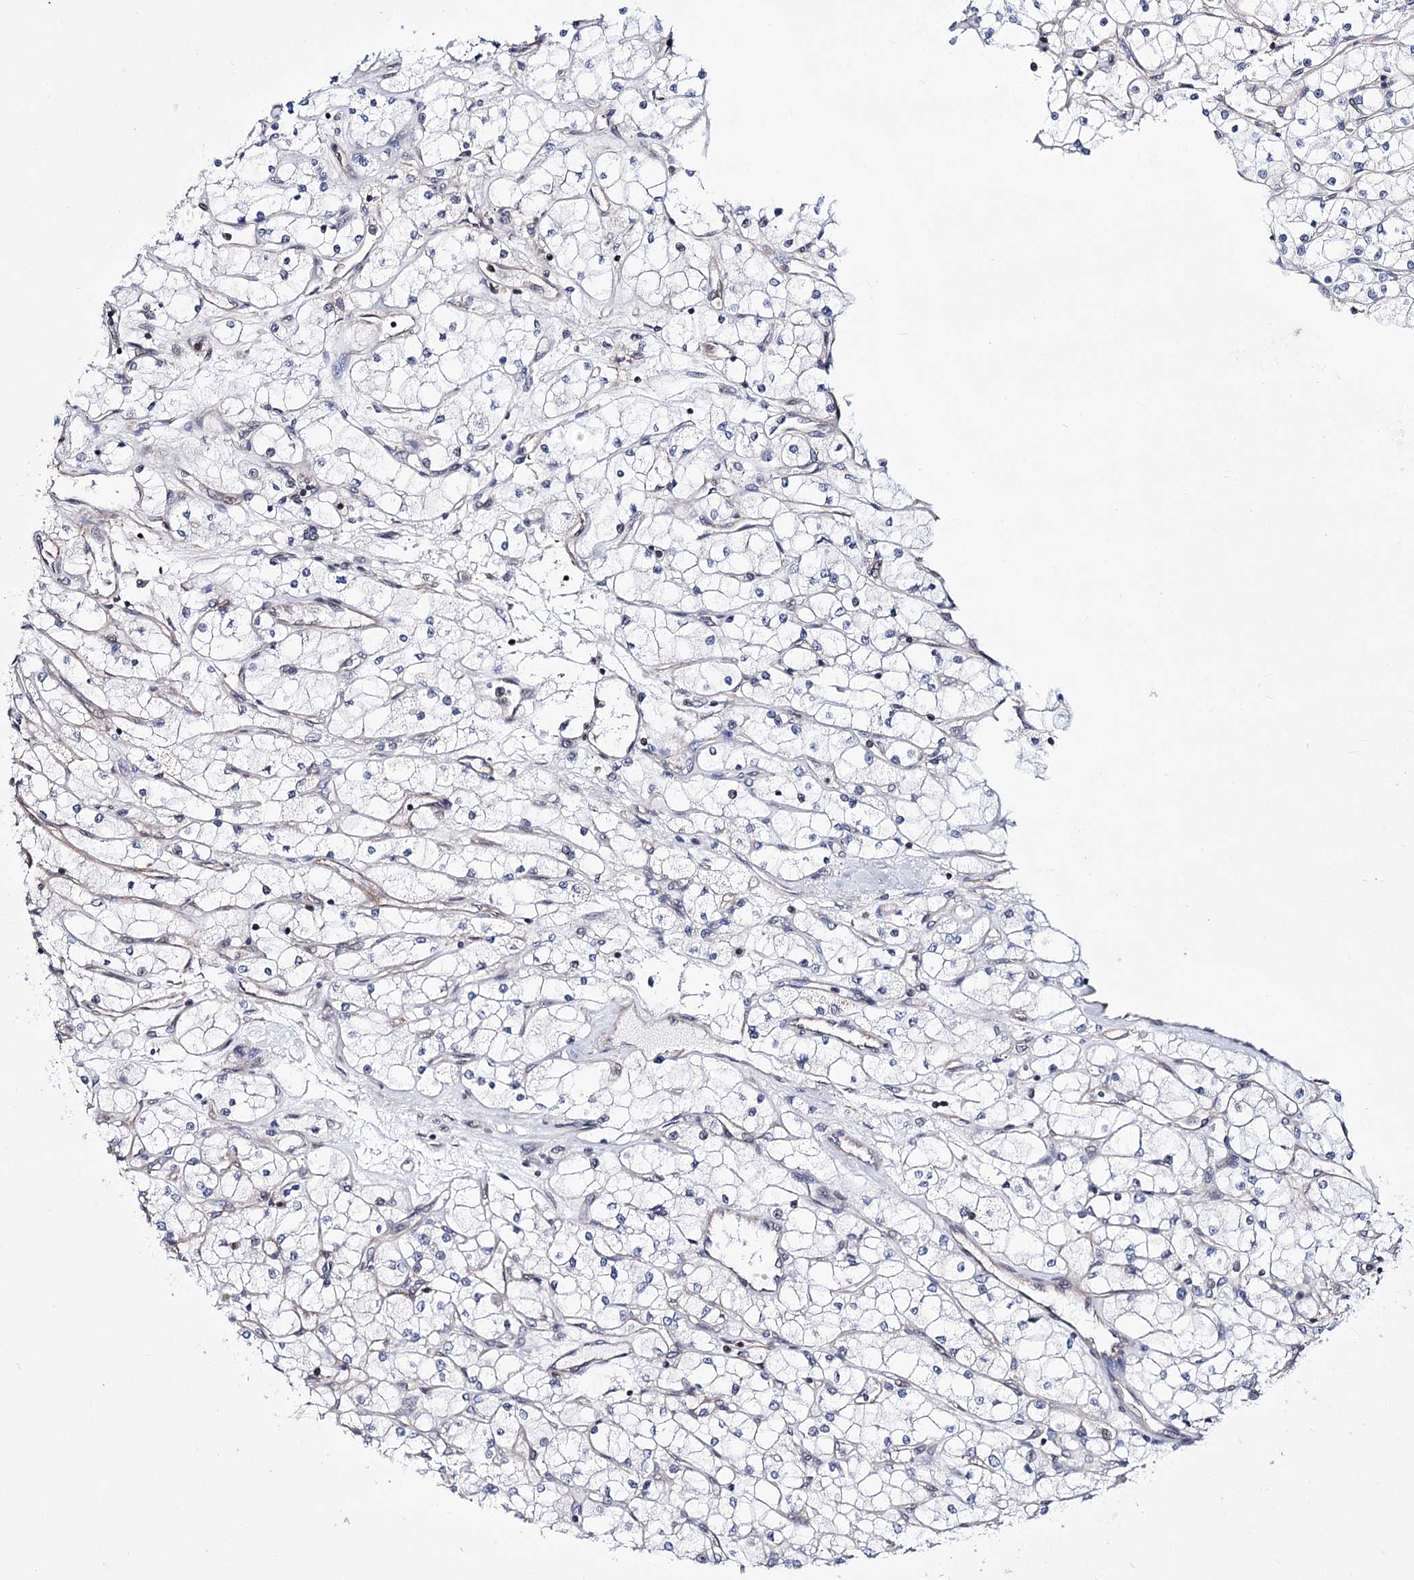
{"staining": {"intensity": "negative", "quantity": "none", "location": "none"}, "tissue": "renal cancer", "cell_type": "Tumor cells", "image_type": "cancer", "snomed": [{"axis": "morphology", "description": "Adenocarcinoma, NOS"}, {"axis": "topography", "description": "Kidney"}], "caption": "Adenocarcinoma (renal) was stained to show a protein in brown. There is no significant staining in tumor cells.", "gene": "CHMP7", "patient": {"sex": "male", "age": 80}}